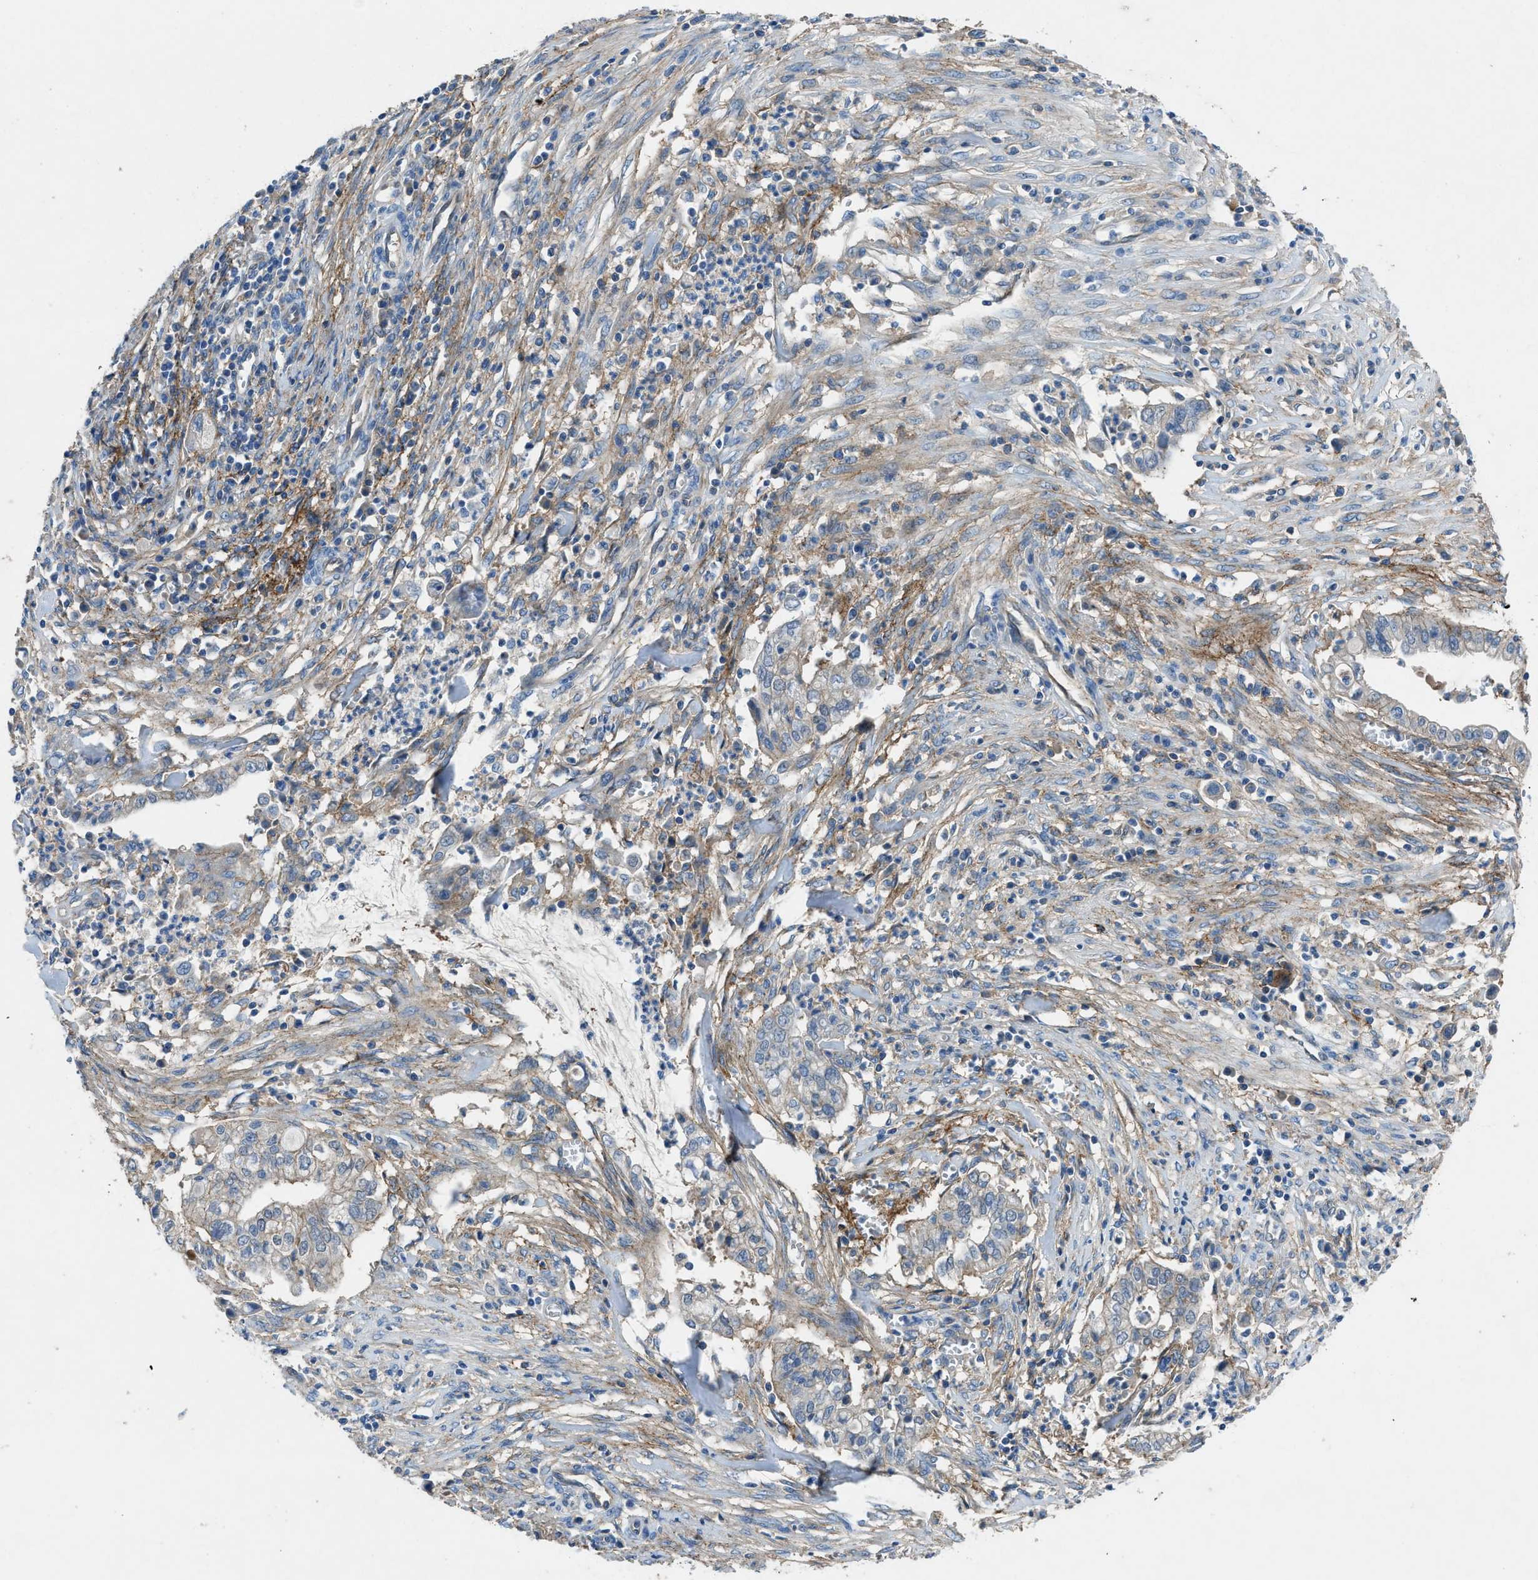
{"staining": {"intensity": "weak", "quantity": "<25%", "location": "cytoplasmic/membranous"}, "tissue": "cervical cancer", "cell_type": "Tumor cells", "image_type": "cancer", "snomed": [{"axis": "morphology", "description": "Adenocarcinoma, NOS"}, {"axis": "topography", "description": "Cervix"}], "caption": "Immunohistochemistry (IHC) image of neoplastic tissue: human adenocarcinoma (cervical) stained with DAB exhibits no significant protein staining in tumor cells.", "gene": "PTGFRN", "patient": {"sex": "female", "age": 44}}